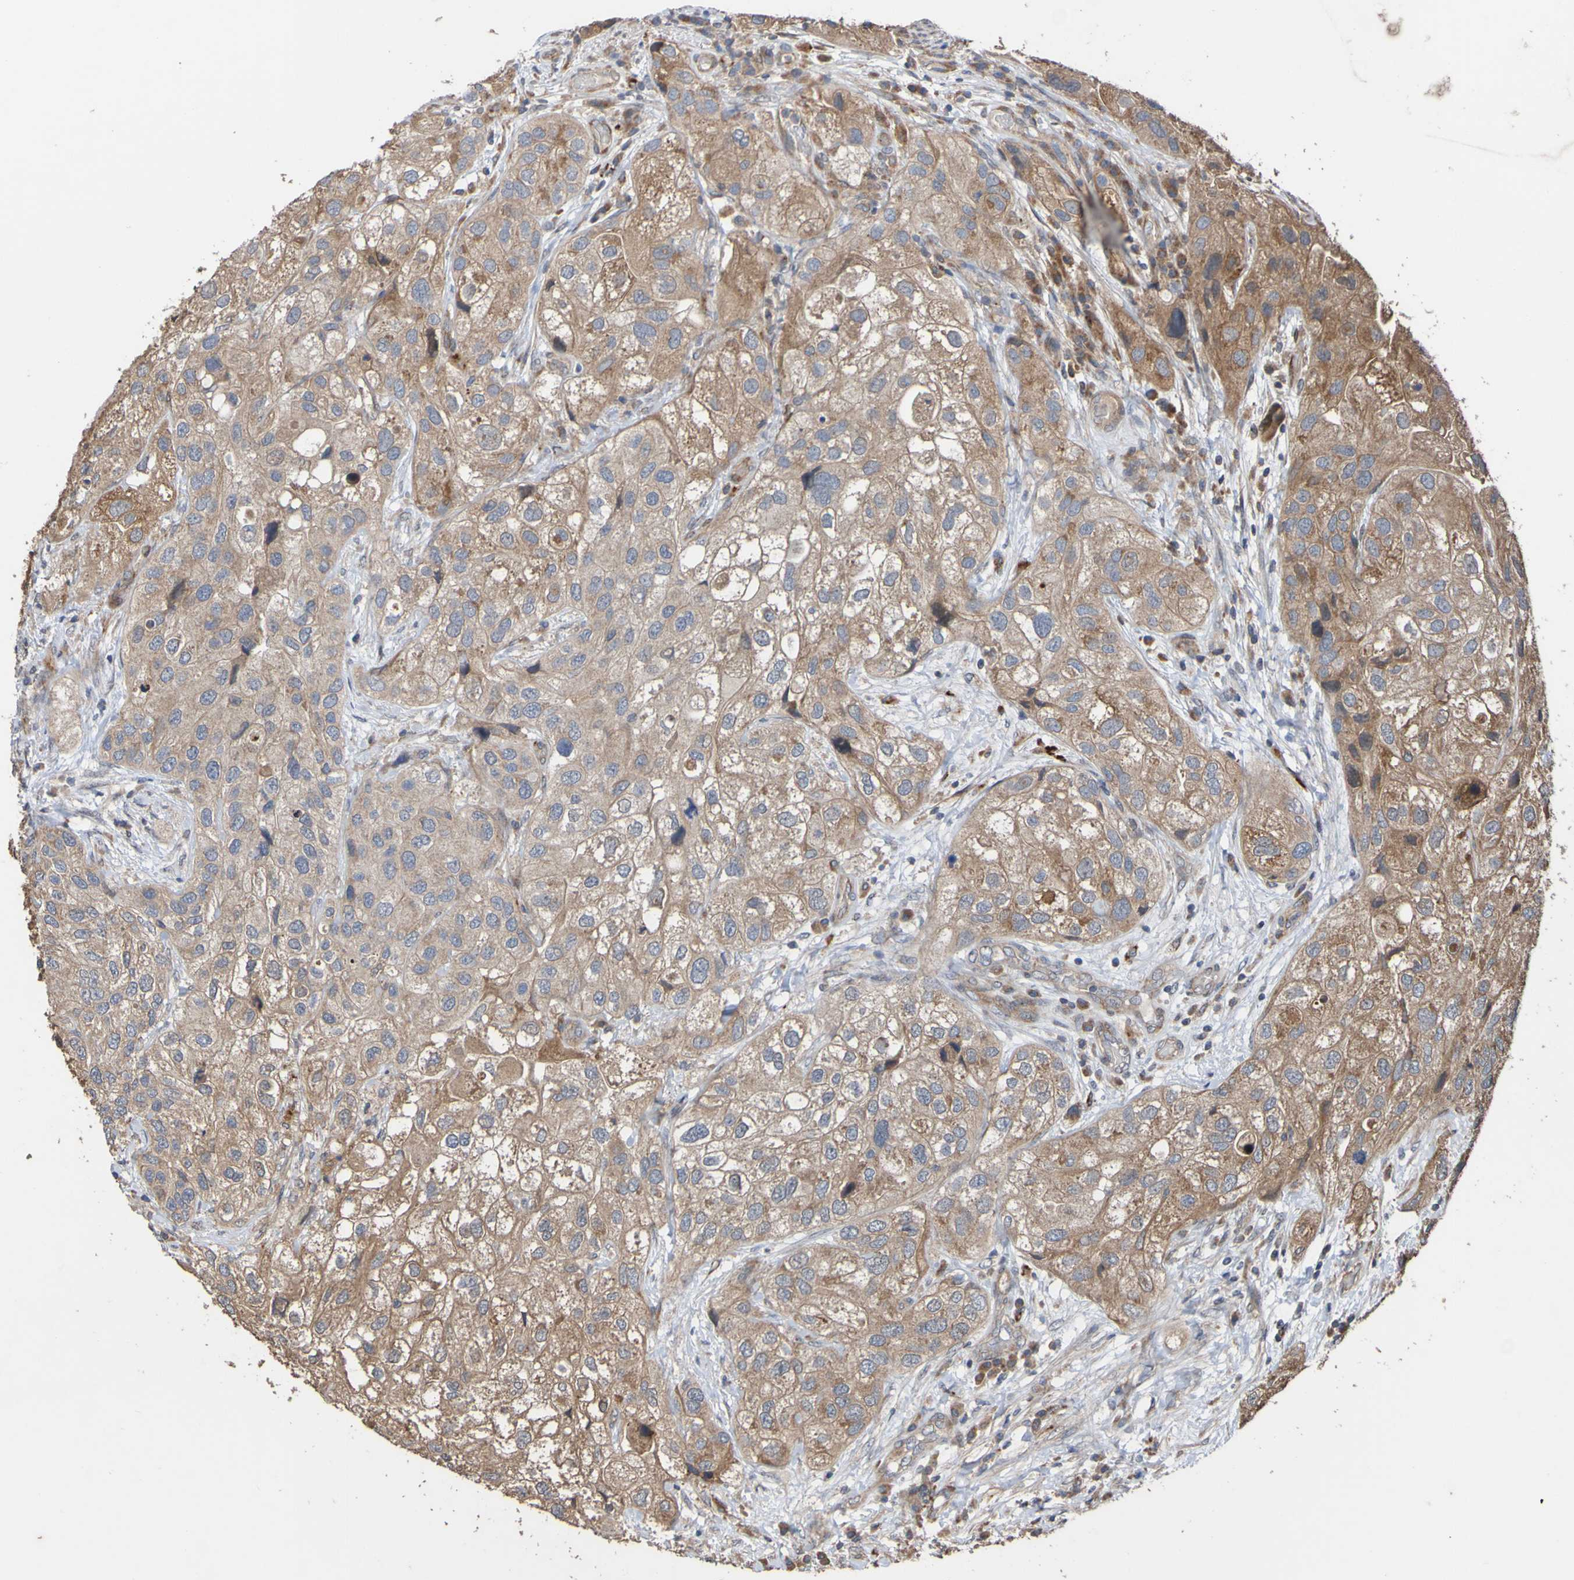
{"staining": {"intensity": "moderate", "quantity": ">75%", "location": "cytoplasmic/membranous"}, "tissue": "urothelial cancer", "cell_type": "Tumor cells", "image_type": "cancer", "snomed": [{"axis": "morphology", "description": "Urothelial carcinoma, High grade"}, {"axis": "topography", "description": "Urinary bladder"}], "caption": "Immunohistochemical staining of human urothelial carcinoma (high-grade) exhibits medium levels of moderate cytoplasmic/membranous expression in about >75% of tumor cells.", "gene": "UCN", "patient": {"sex": "female", "age": 64}}